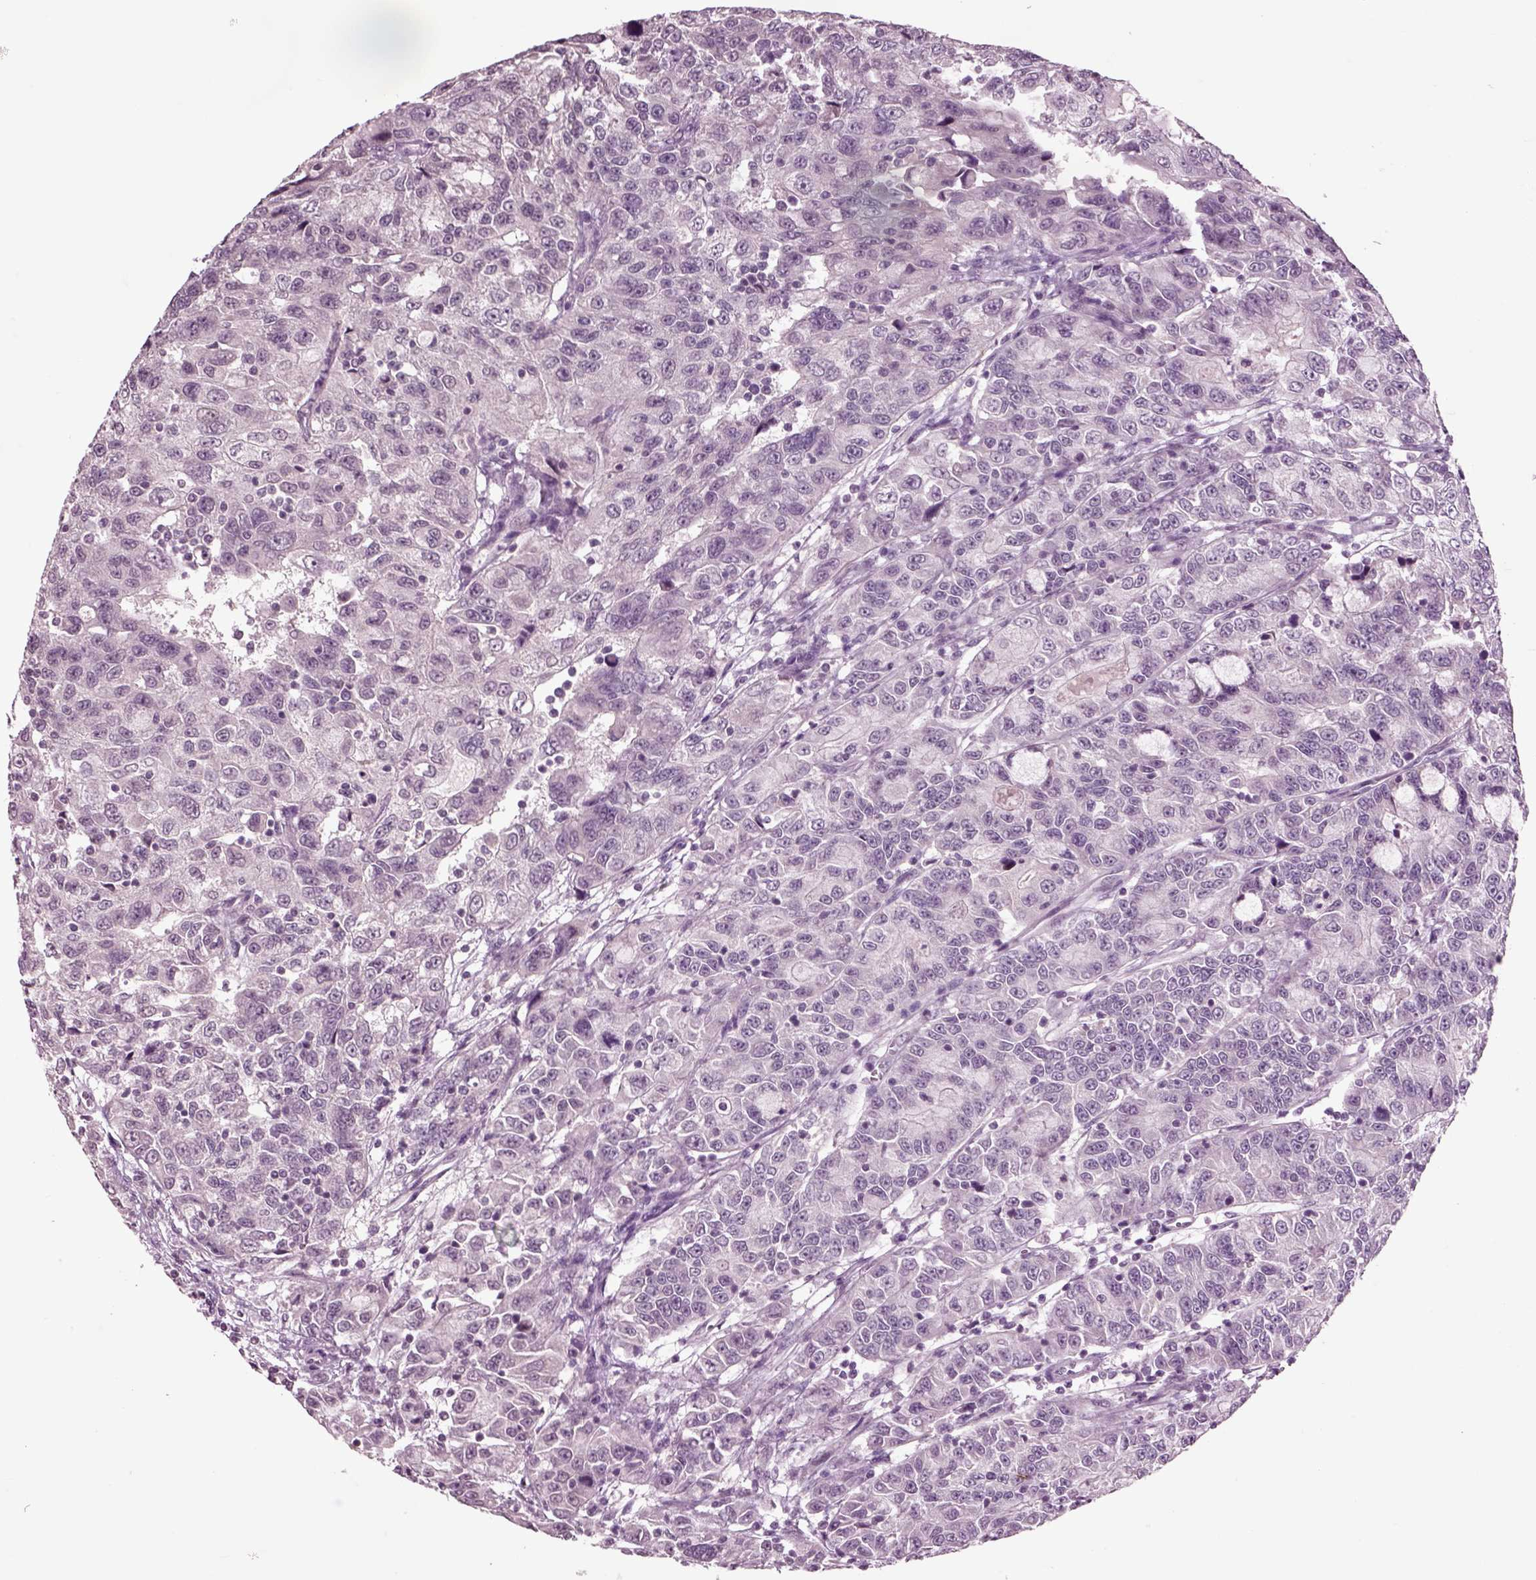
{"staining": {"intensity": "negative", "quantity": "none", "location": "none"}, "tissue": "urothelial cancer", "cell_type": "Tumor cells", "image_type": "cancer", "snomed": [{"axis": "morphology", "description": "Urothelial carcinoma, NOS"}, {"axis": "morphology", "description": "Urothelial carcinoma, High grade"}, {"axis": "topography", "description": "Urinary bladder"}], "caption": "IHC histopathology image of neoplastic tissue: transitional cell carcinoma stained with DAB displays no significant protein staining in tumor cells. (DAB IHC, high magnification).", "gene": "CHGB", "patient": {"sex": "female", "age": 73}}